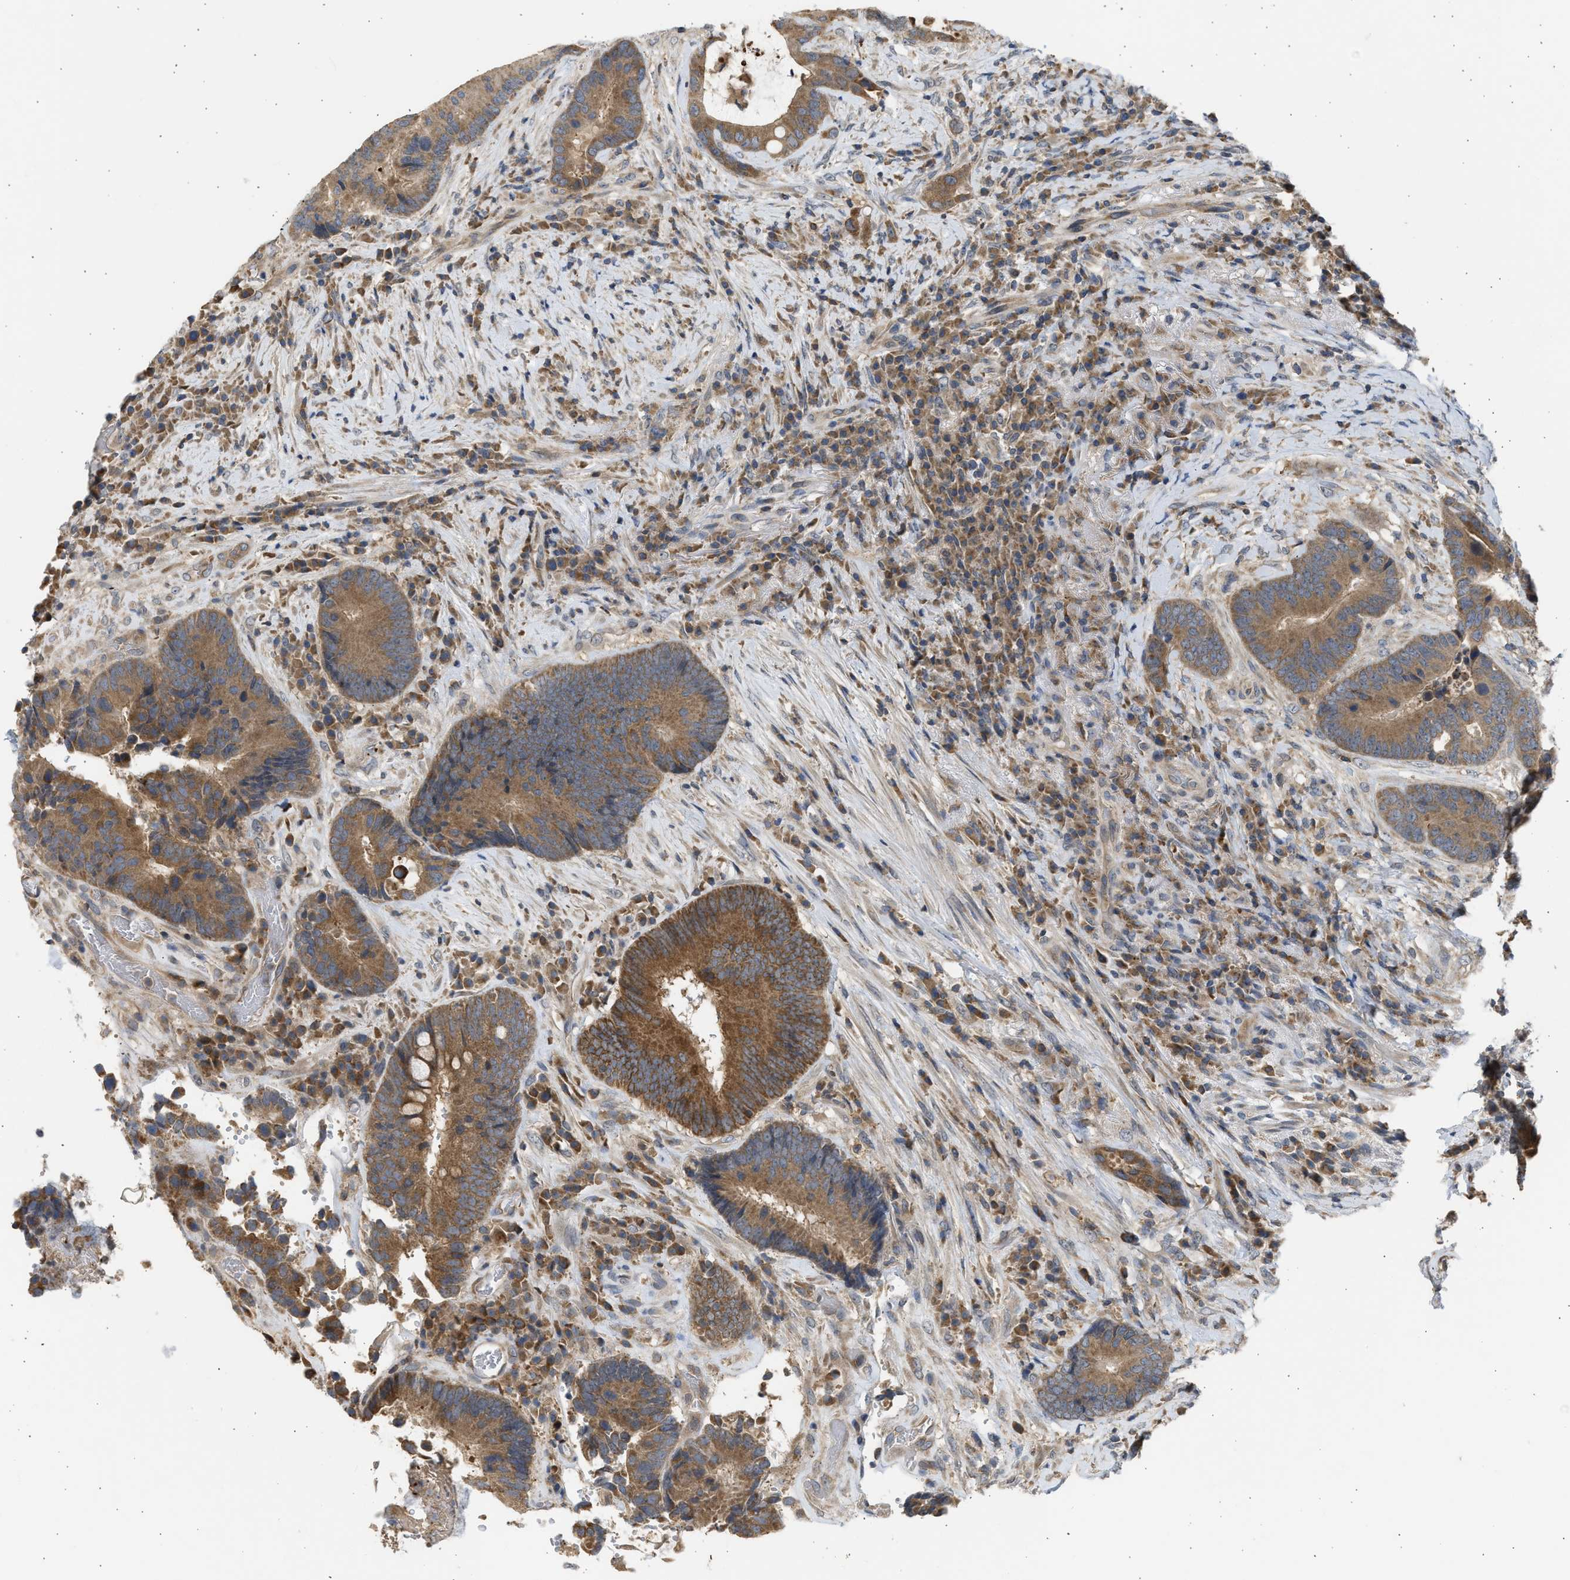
{"staining": {"intensity": "moderate", "quantity": ">75%", "location": "cytoplasmic/membranous"}, "tissue": "colorectal cancer", "cell_type": "Tumor cells", "image_type": "cancer", "snomed": [{"axis": "morphology", "description": "Adenocarcinoma, NOS"}, {"axis": "topography", "description": "Rectum"}], "caption": "Immunohistochemical staining of colorectal cancer exhibits moderate cytoplasmic/membranous protein expression in approximately >75% of tumor cells. Immunohistochemistry stains the protein of interest in brown and the nuclei are stained blue.", "gene": "CYP1A1", "patient": {"sex": "female", "age": 89}}